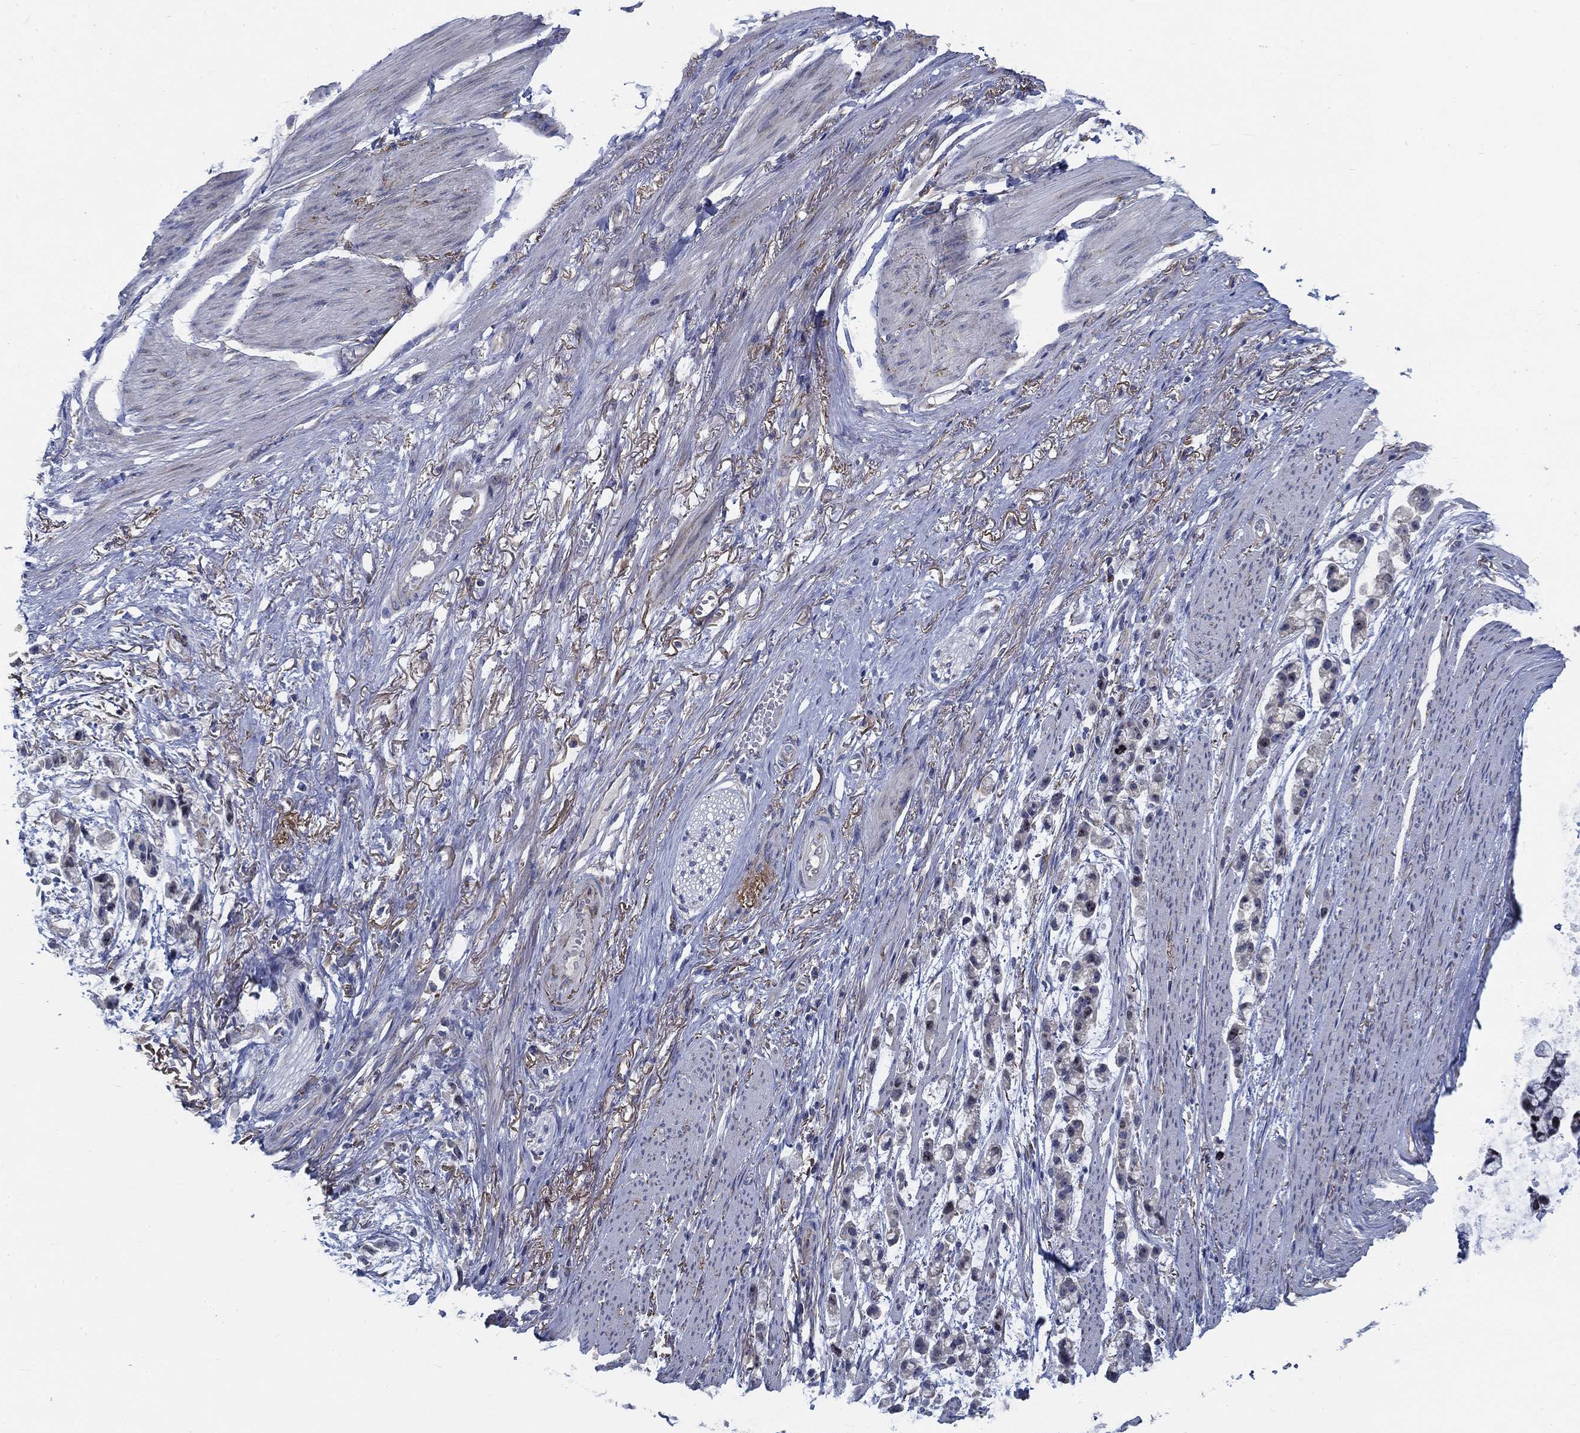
{"staining": {"intensity": "negative", "quantity": "none", "location": "none"}, "tissue": "stomach cancer", "cell_type": "Tumor cells", "image_type": "cancer", "snomed": [{"axis": "morphology", "description": "Adenocarcinoma, NOS"}, {"axis": "topography", "description": "Stomach"}], "caption": "High power microscopy image of an IHC photomicrograph of adenocarcinoma (stomach), revealing no significant expression in tumor cells.", "gene": "MMP24", "patient": {"sex": "female", "age": 81}}